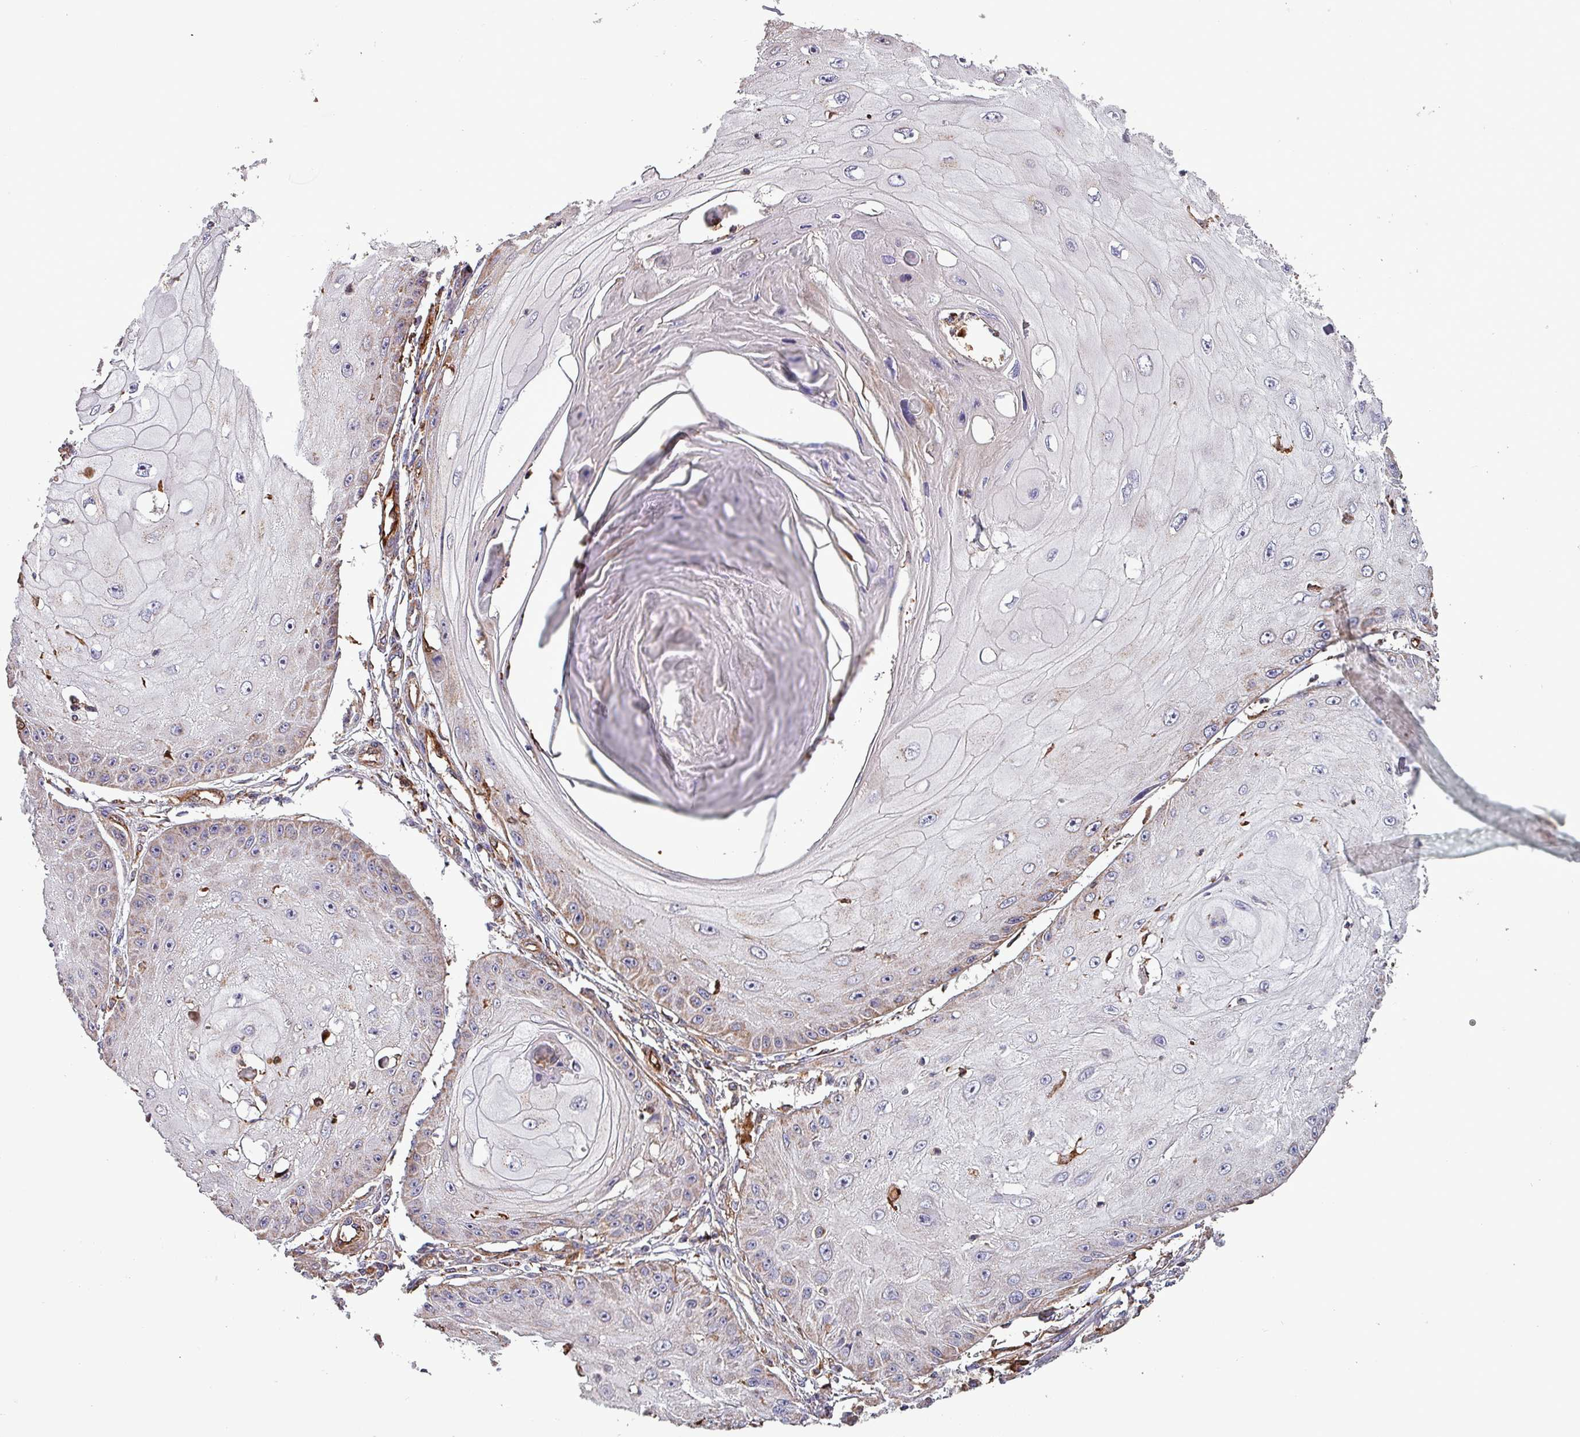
{"staining": {"intensity": "negative", "quantity": "none", "location": "none"}, "tissue": "skin cancer", "cell_type": "Tumor cells", "image_type": "cancer", "snomed": [{"axis": "morphology", "description": "Squamous cell carcinoma, NOS"}, {"axis": "topography", "description": "Skin"}], "caption": "There is no significant staining in tumor cells of skin cancer.", "gene": "SCIN", "patient": {"sex": "male", "age": 70}}